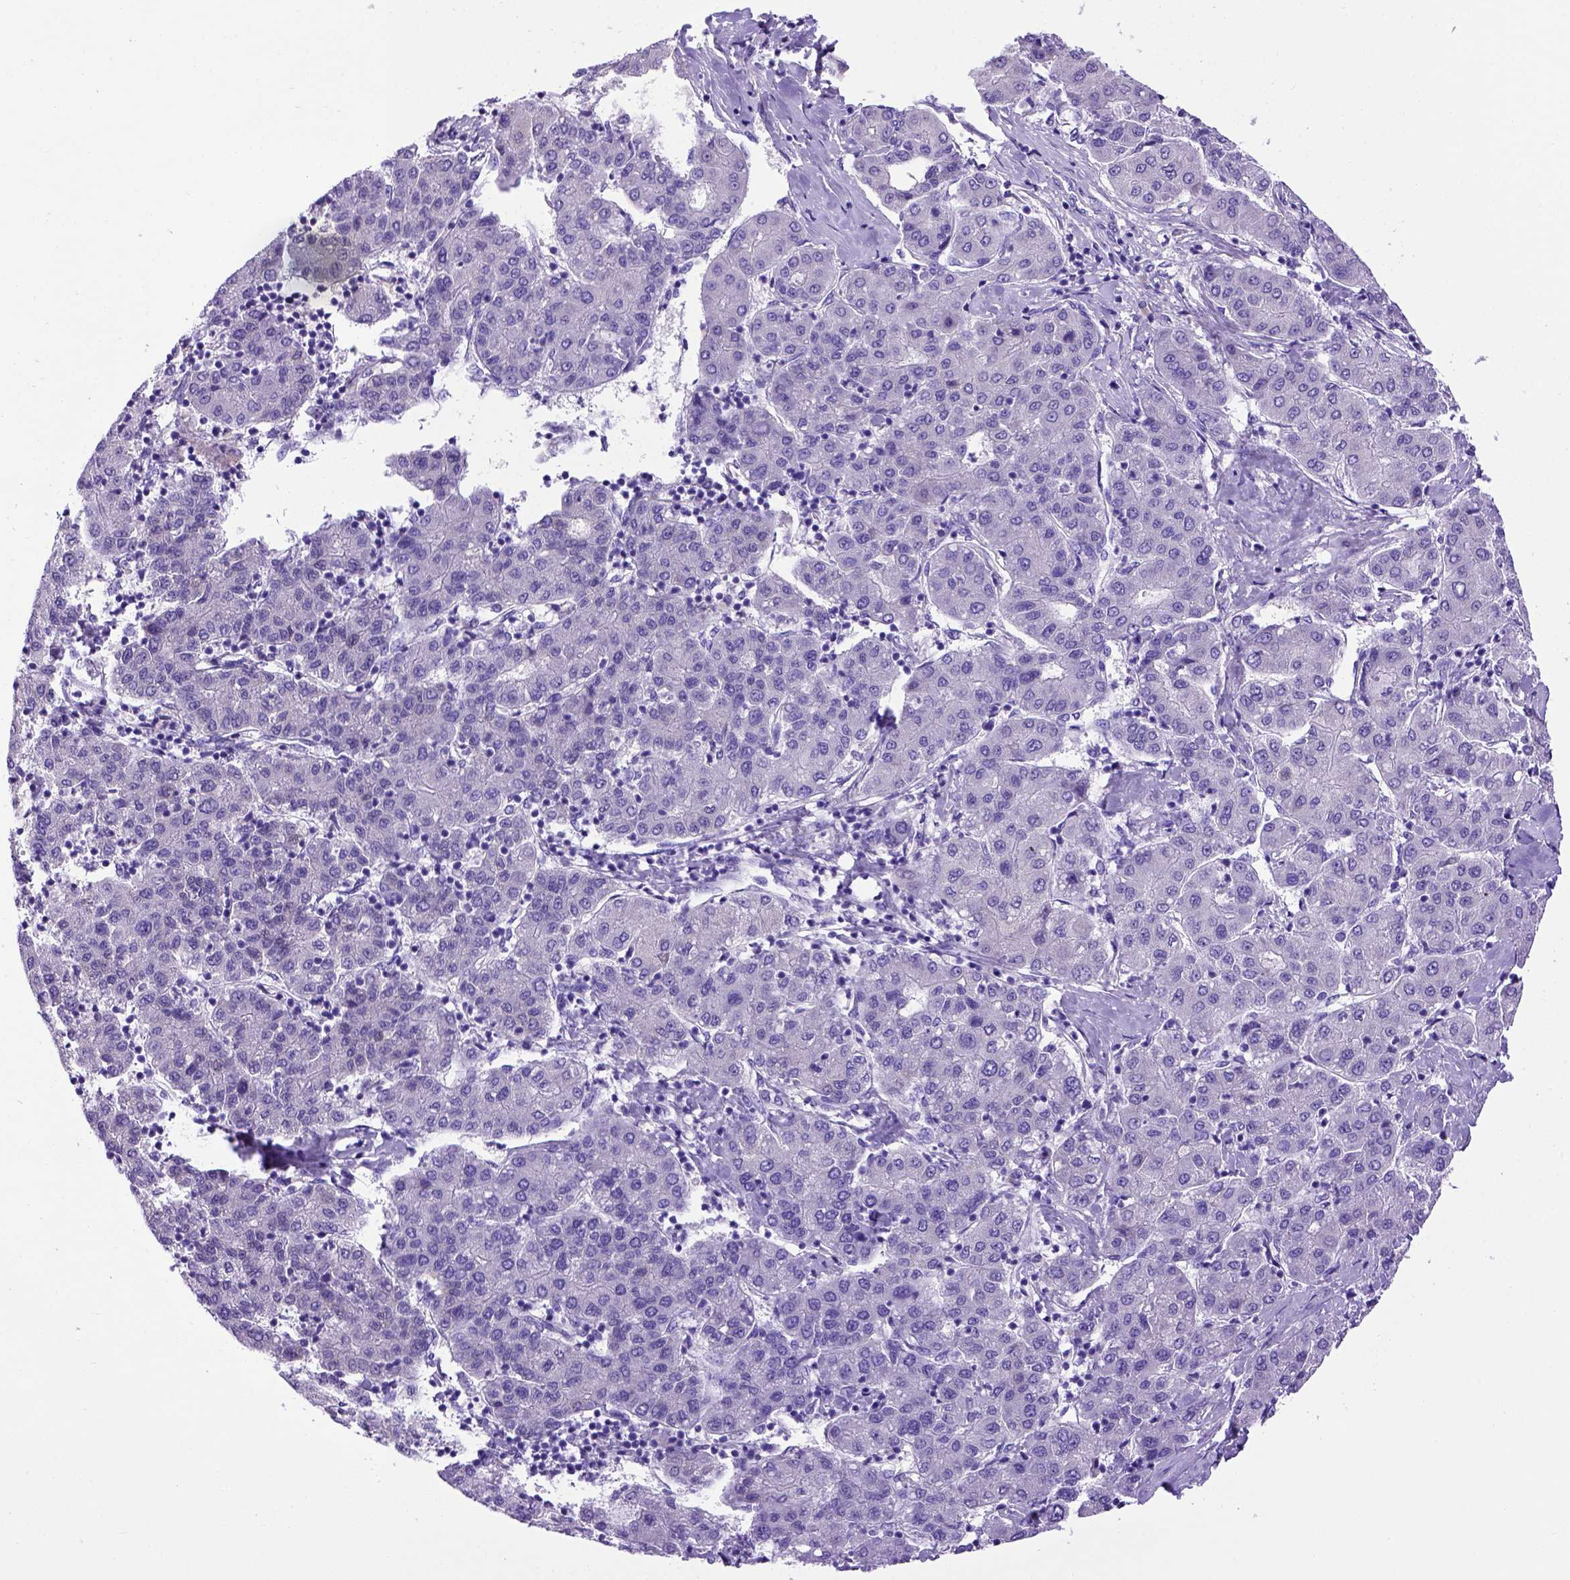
{"staining": {"intensity": "negative", "quantity": "none", "location": "none"}, "tissue": "liver cancer", "cell_type": "Tumor cells", "image_type": "cancer", "snomed": [{"axis": "morphology", "description": "Carcinoma, Hepatocellular, NOS"}, {"axis": "topography", "description": "Liver"}], "caption": "This image is of liver cancer stained with immunohistochemistry (IHC) to label a protein in brown with the nuclei are counter-stained blue. There is no staining in tumor cells. (DAB (3,3'-diaminobenzidine) immunohistochemistry visualized using brightfield microscopy, high magnification).", "gene": "PTGES", "patient": {"sex": "male", "age": 65}}